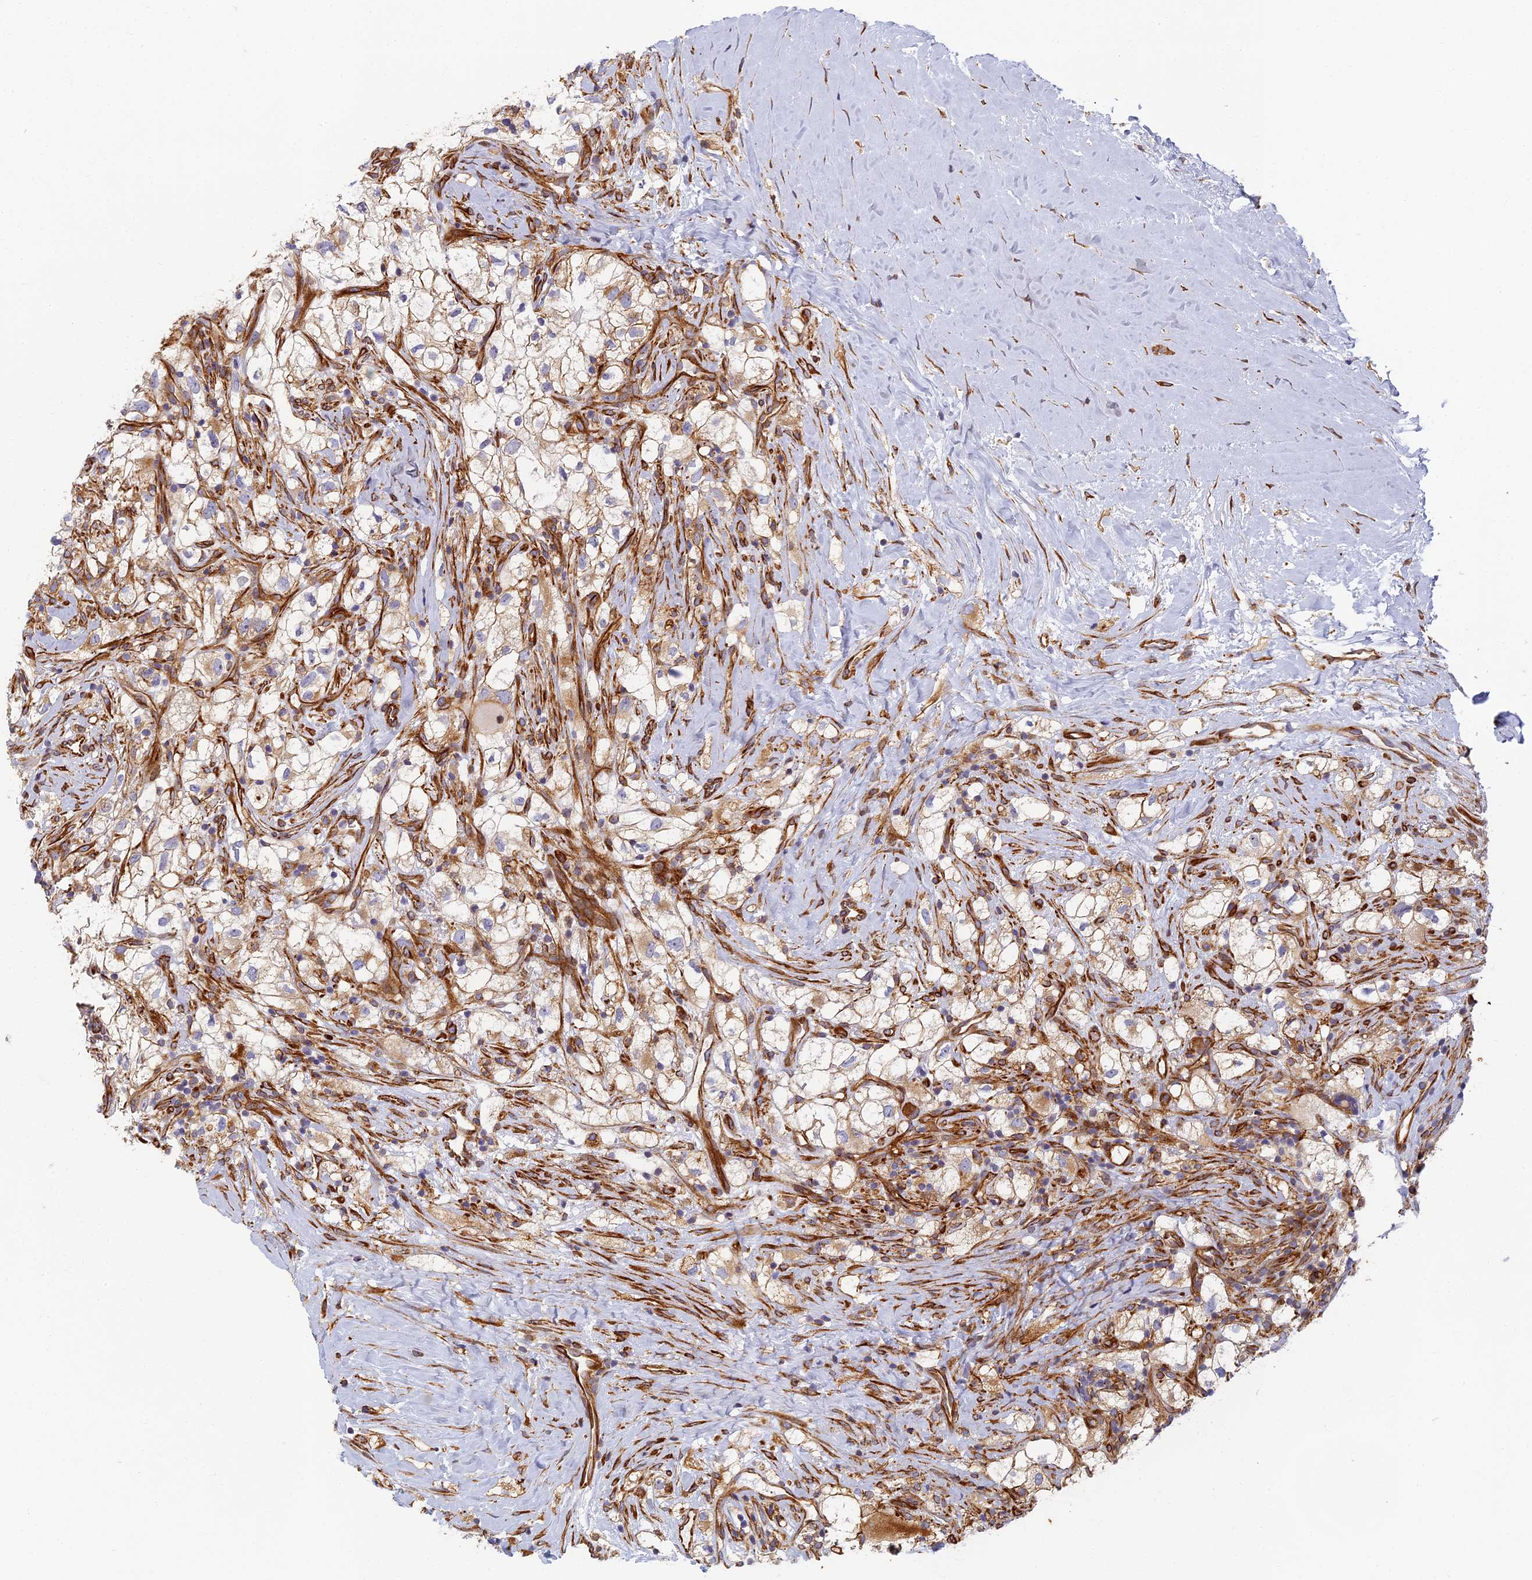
{"staining": {"intensity": "weak", "quantity": "25%-75%", "location": "cytoplasmic/membranous"}, "tissue": "renal cancer", "cell_type": "Tumor cells", "image_type": "cancer", "snomed": [{"axis": "morphology", "description": "Adenocarcinoma, NOS"}, {"axis": "topography", "description": "Kidney"}], "caption": "Renal adenocarcinoma stained with a brown dye displays weak cytoplasmic/membranous positive expression in approximately 25%-75% of tumor cells.", "gene": "ABCB10", "patient": {"sex": "male", "age": 59}}